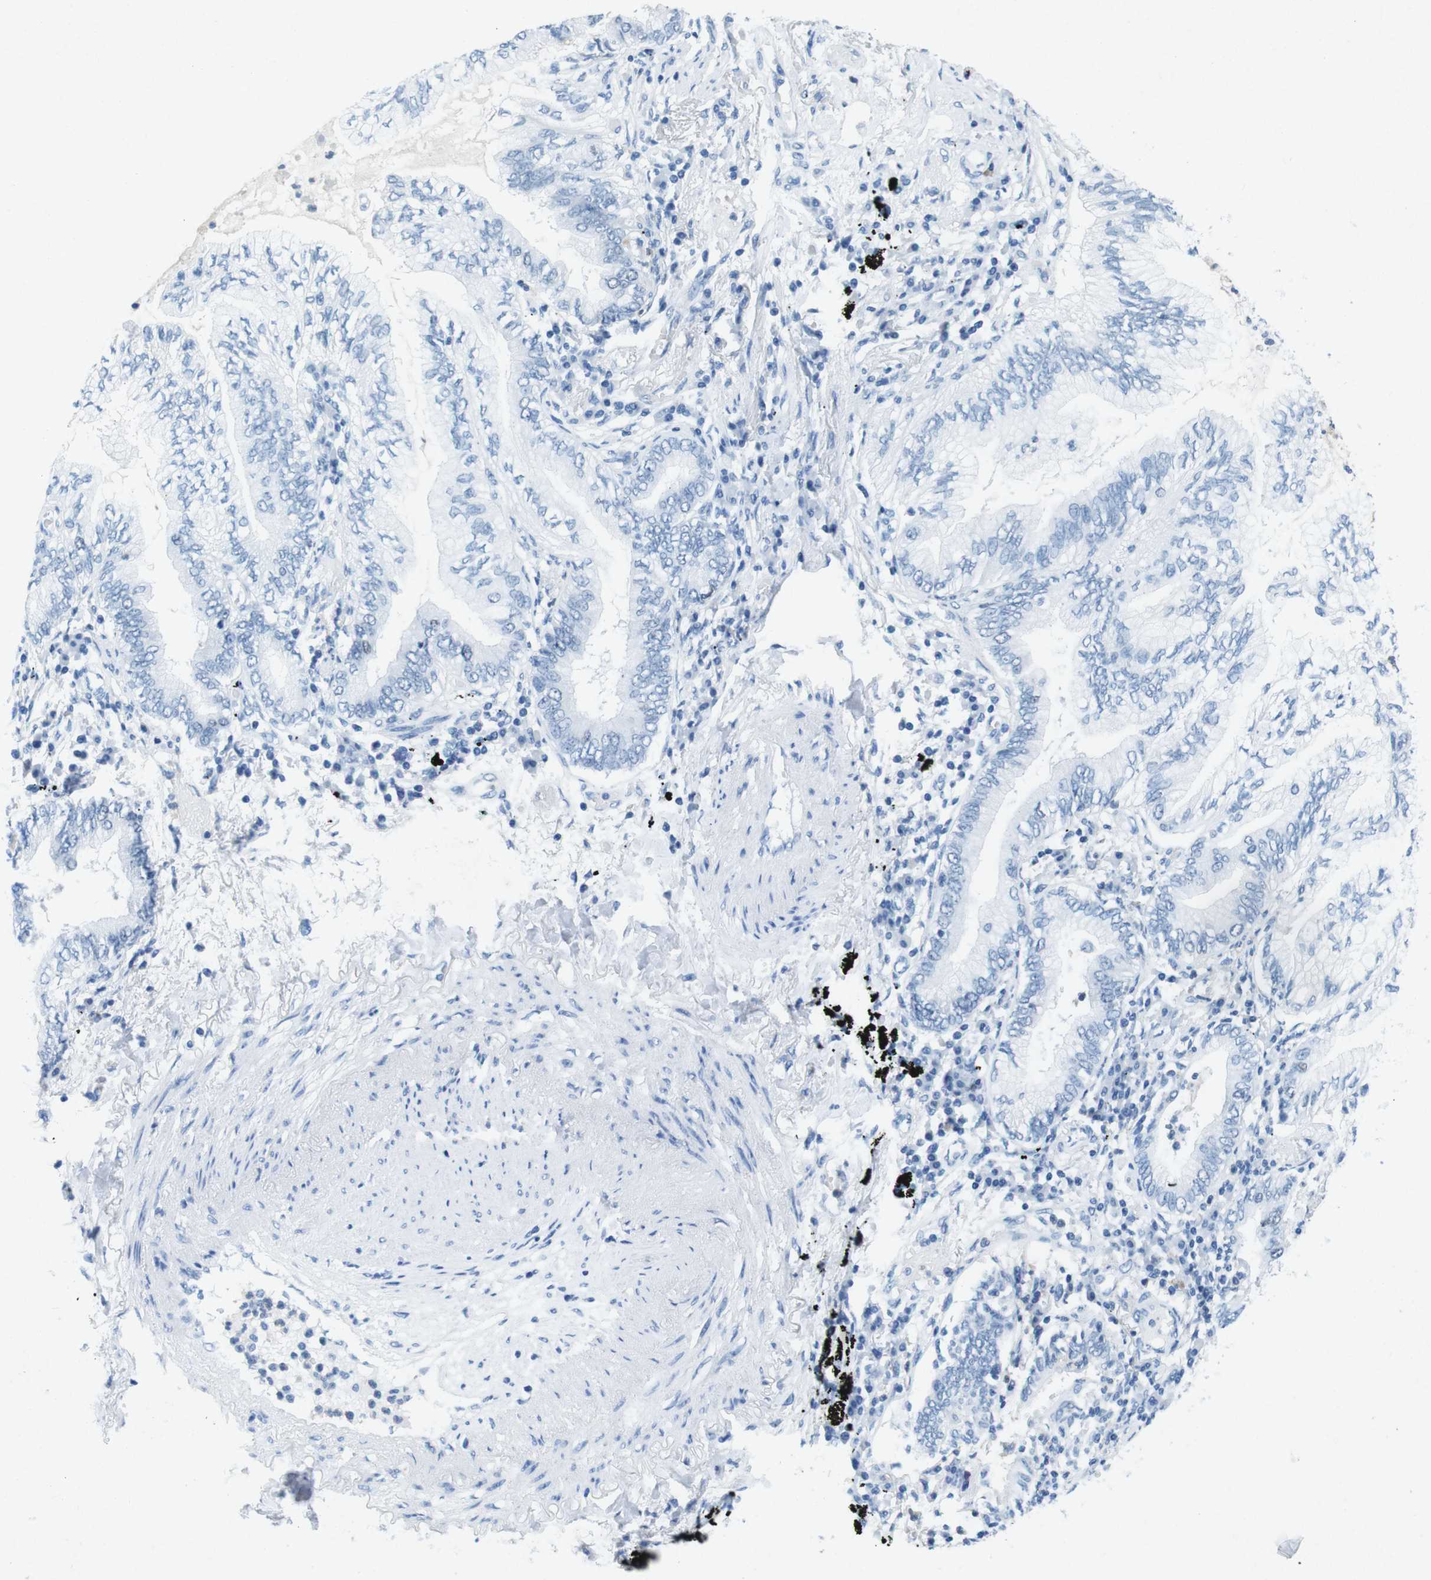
{"staining": {"intensity": "negative", "quantity": "none", "location": "none"}, "tissue": "lung cancer", "cell_type": "Tumor cells", "image_type": "cancer", "snomed": [{"axis": "morphology", "description": "Normal tissue, NOS"}, {"axis": "morphology", "description": "Adenocarcinoma, NOS"}, {"axis": "topography", "description": "Bronchus"}, {"axis": "topography", "description": "Lung"}], "caption": "This is an immunohistochemistry (IHC) photomicrograph of human lung adenocarcinoma. There is no staining in tumor cells.", "gene": "CTAG1B", "patient": {"sex": "female", "age": 70}}